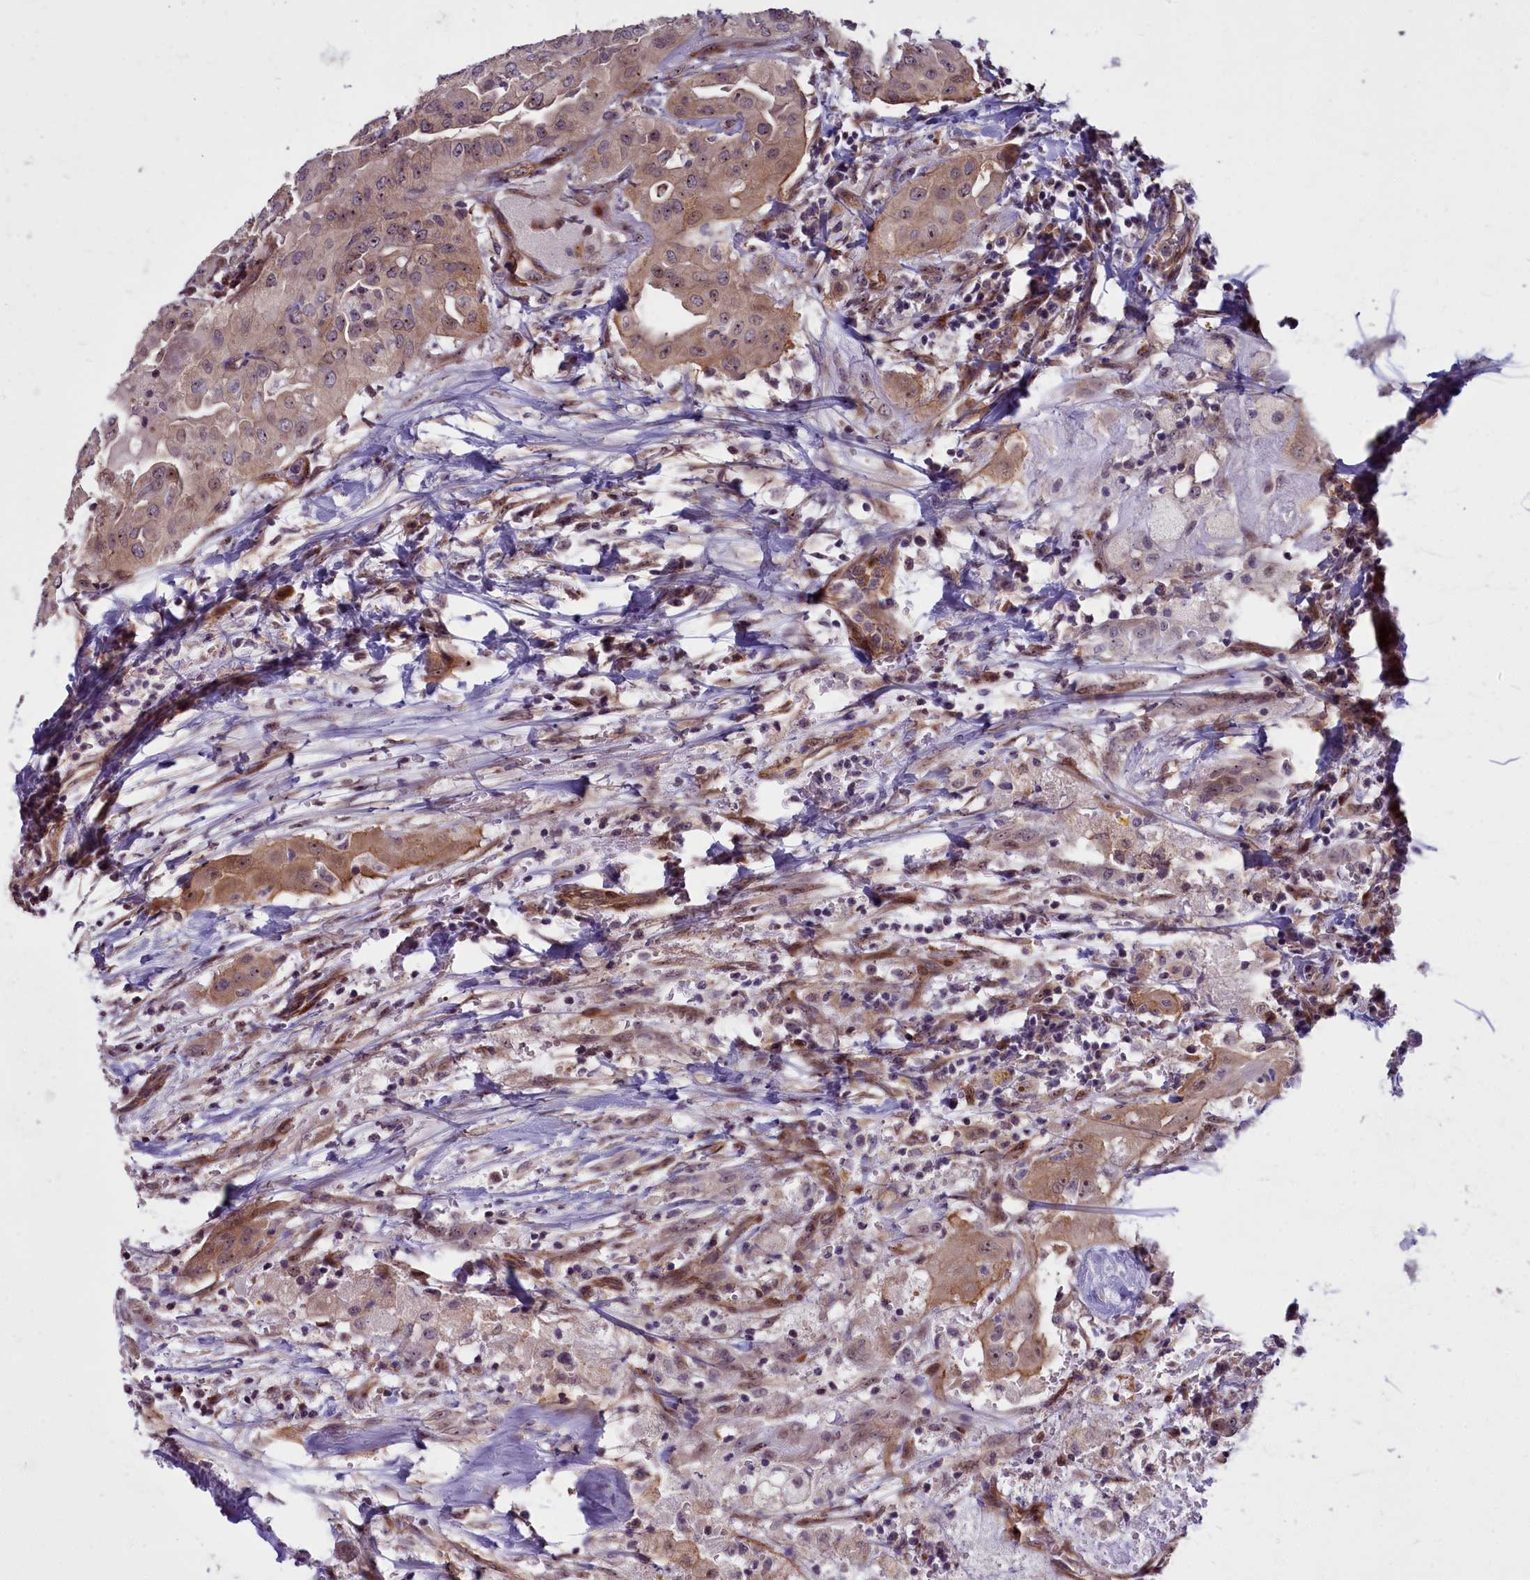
{"staining": {"intensity": "moderate", "quantity": "25%-75%", "location": "cytoplasmic/membranous,nuclear"}, "tissue": "thyroid cancer", "cell_type": "Tumor cells", "image_type": "cancer", "snomed": [{"axis": "morphology", "description": "Papillary adenocarcinoma, NOS"}, {"axis": "topography", "description": "Thyroid gland"}], "caption": "A high-resolution micrograph shows immunohistochemistry staining of thyroid cancer, which displays moderate cytoplasmic/membranous and nuclear expression in approximately 25%-75% of tumor cells.", "gene": "BCAR1", "patient": {"sex": "female", "age": 59}}